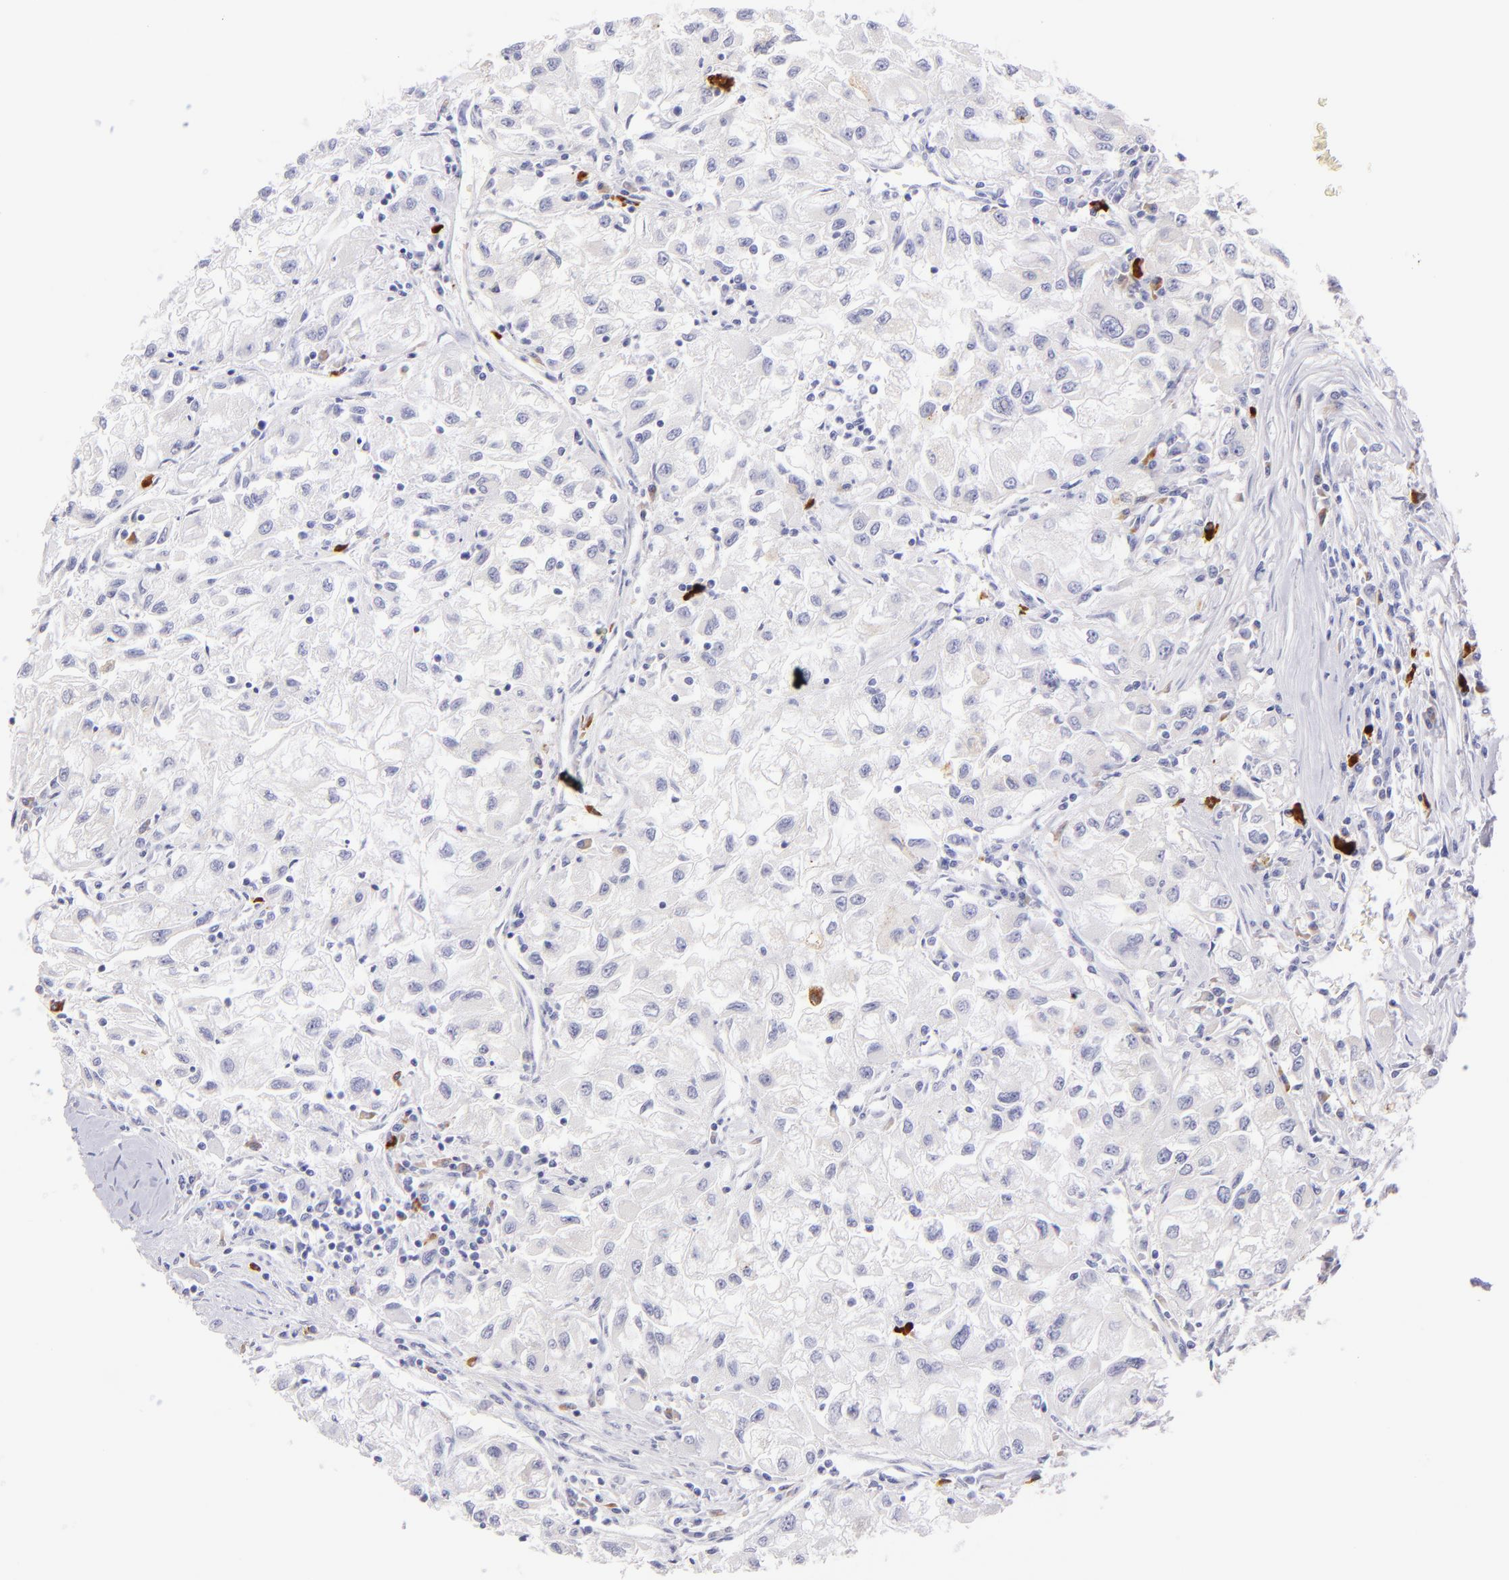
{"staining": {"intensity": "negative", "quantity": "none", "location": "none"}, "tissue": "renal cancer", "cell_type": "Tumor cells", "image_type": "cancer", "snomed": [{"axis": "morphology", "description": "Adenocarcinoma, NOS"}, {"axis": "topography", "description": "Kidney"}], "caption": "Image shows no protein expression in tumor cells of renal cancer tissue.", "gene": "SDC1", "patient": {"sex": "male", "age": 59}}